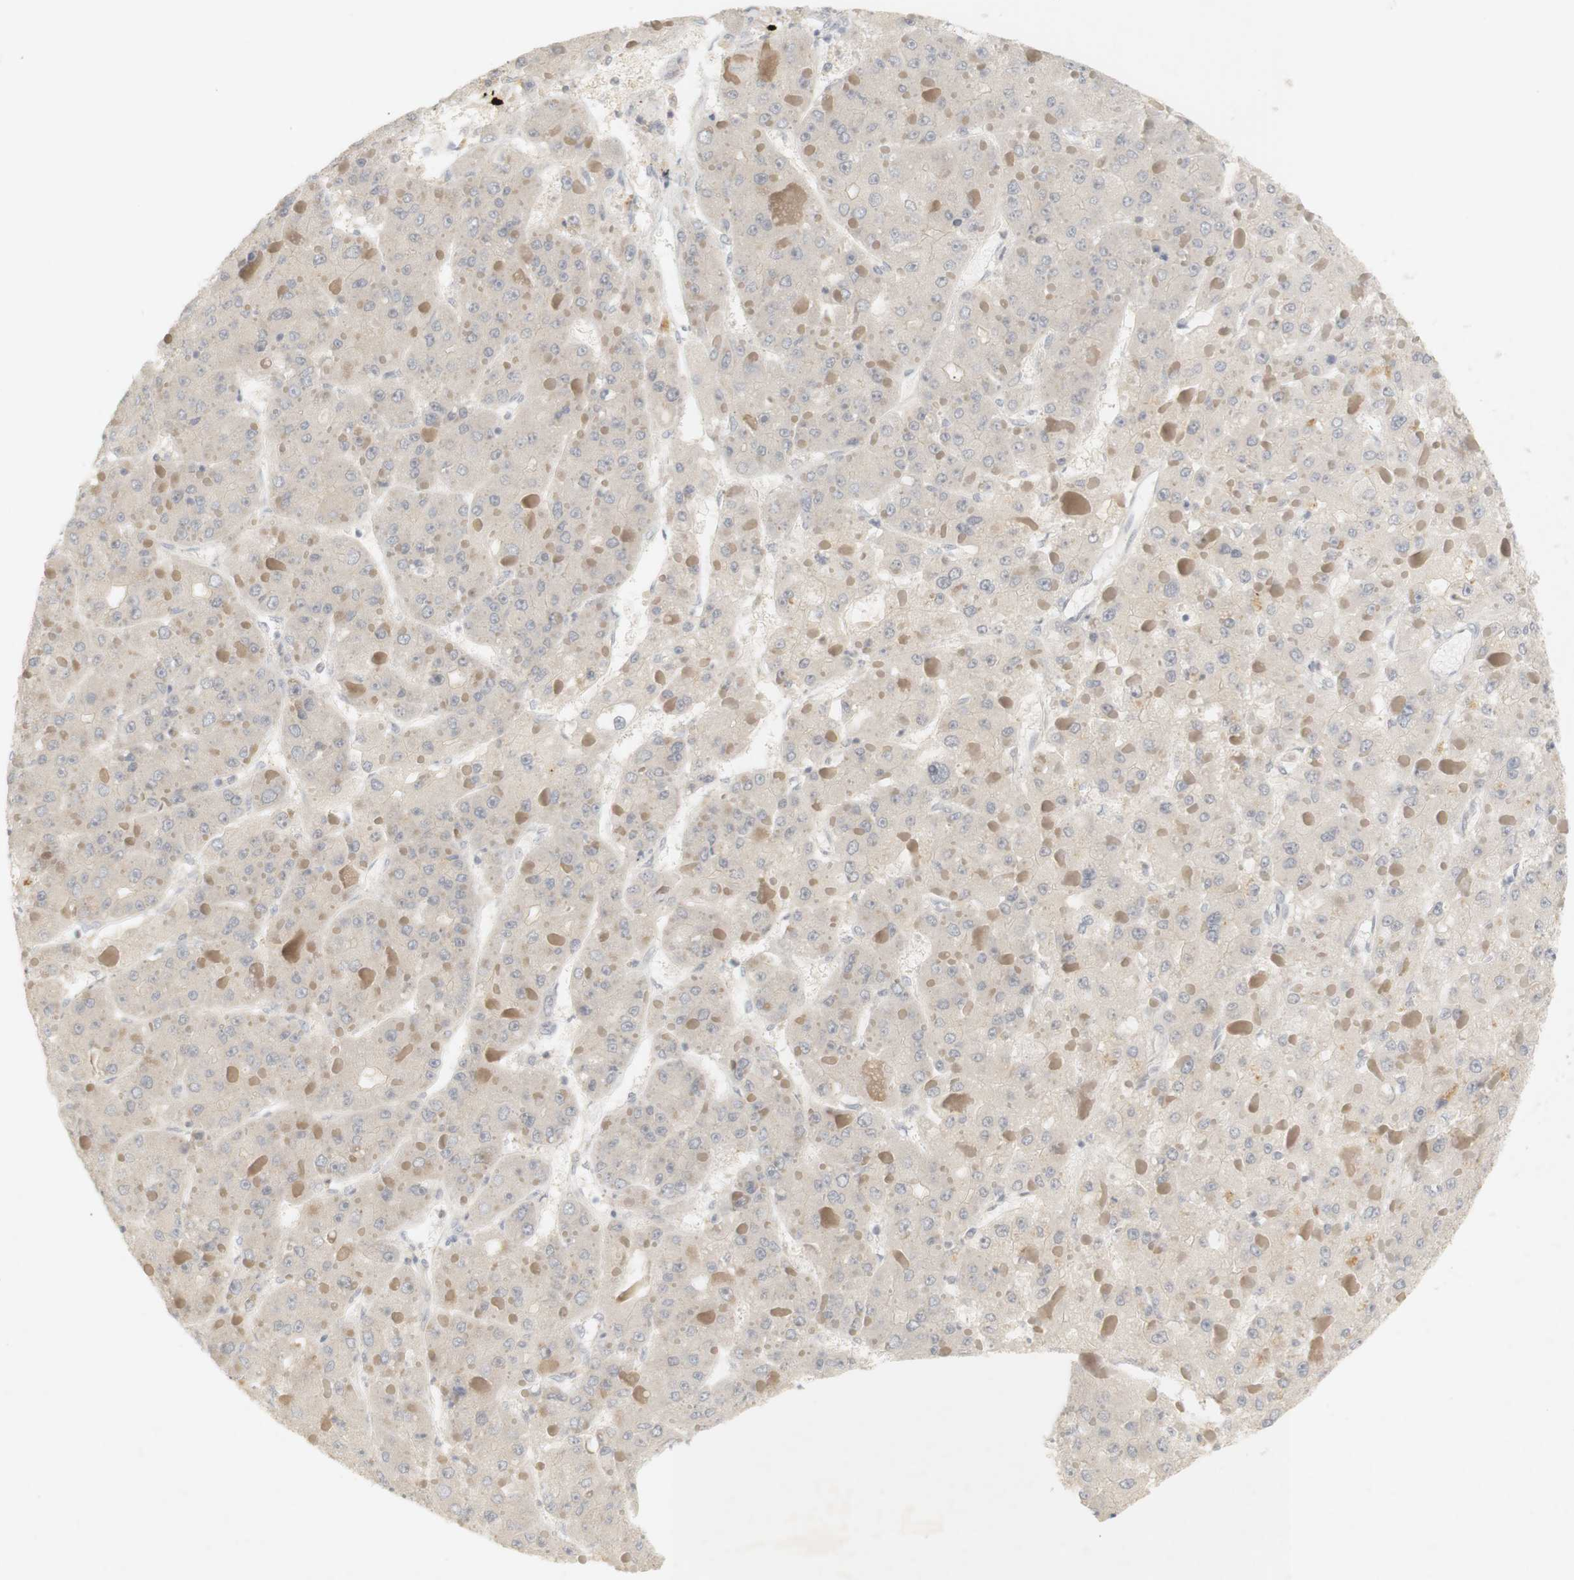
{"staining": {"intensity": "negative", "quantity": "none", "location": "none"}, "tissue": "liver cancer", "cell_type": "Tumor cells", "image_type": "cancer", "snomed": [{"axis": "morphology", "description": "Carcinoma, Hepatocellular, NOS"}, {"axis": "topography", "description": "Liver"}], "caption": "Protein analysis of liver cancer reveals no significant expression in tumor cells.", "gene": "RTN3", "patient": {"sex": "female", "age": 73}}